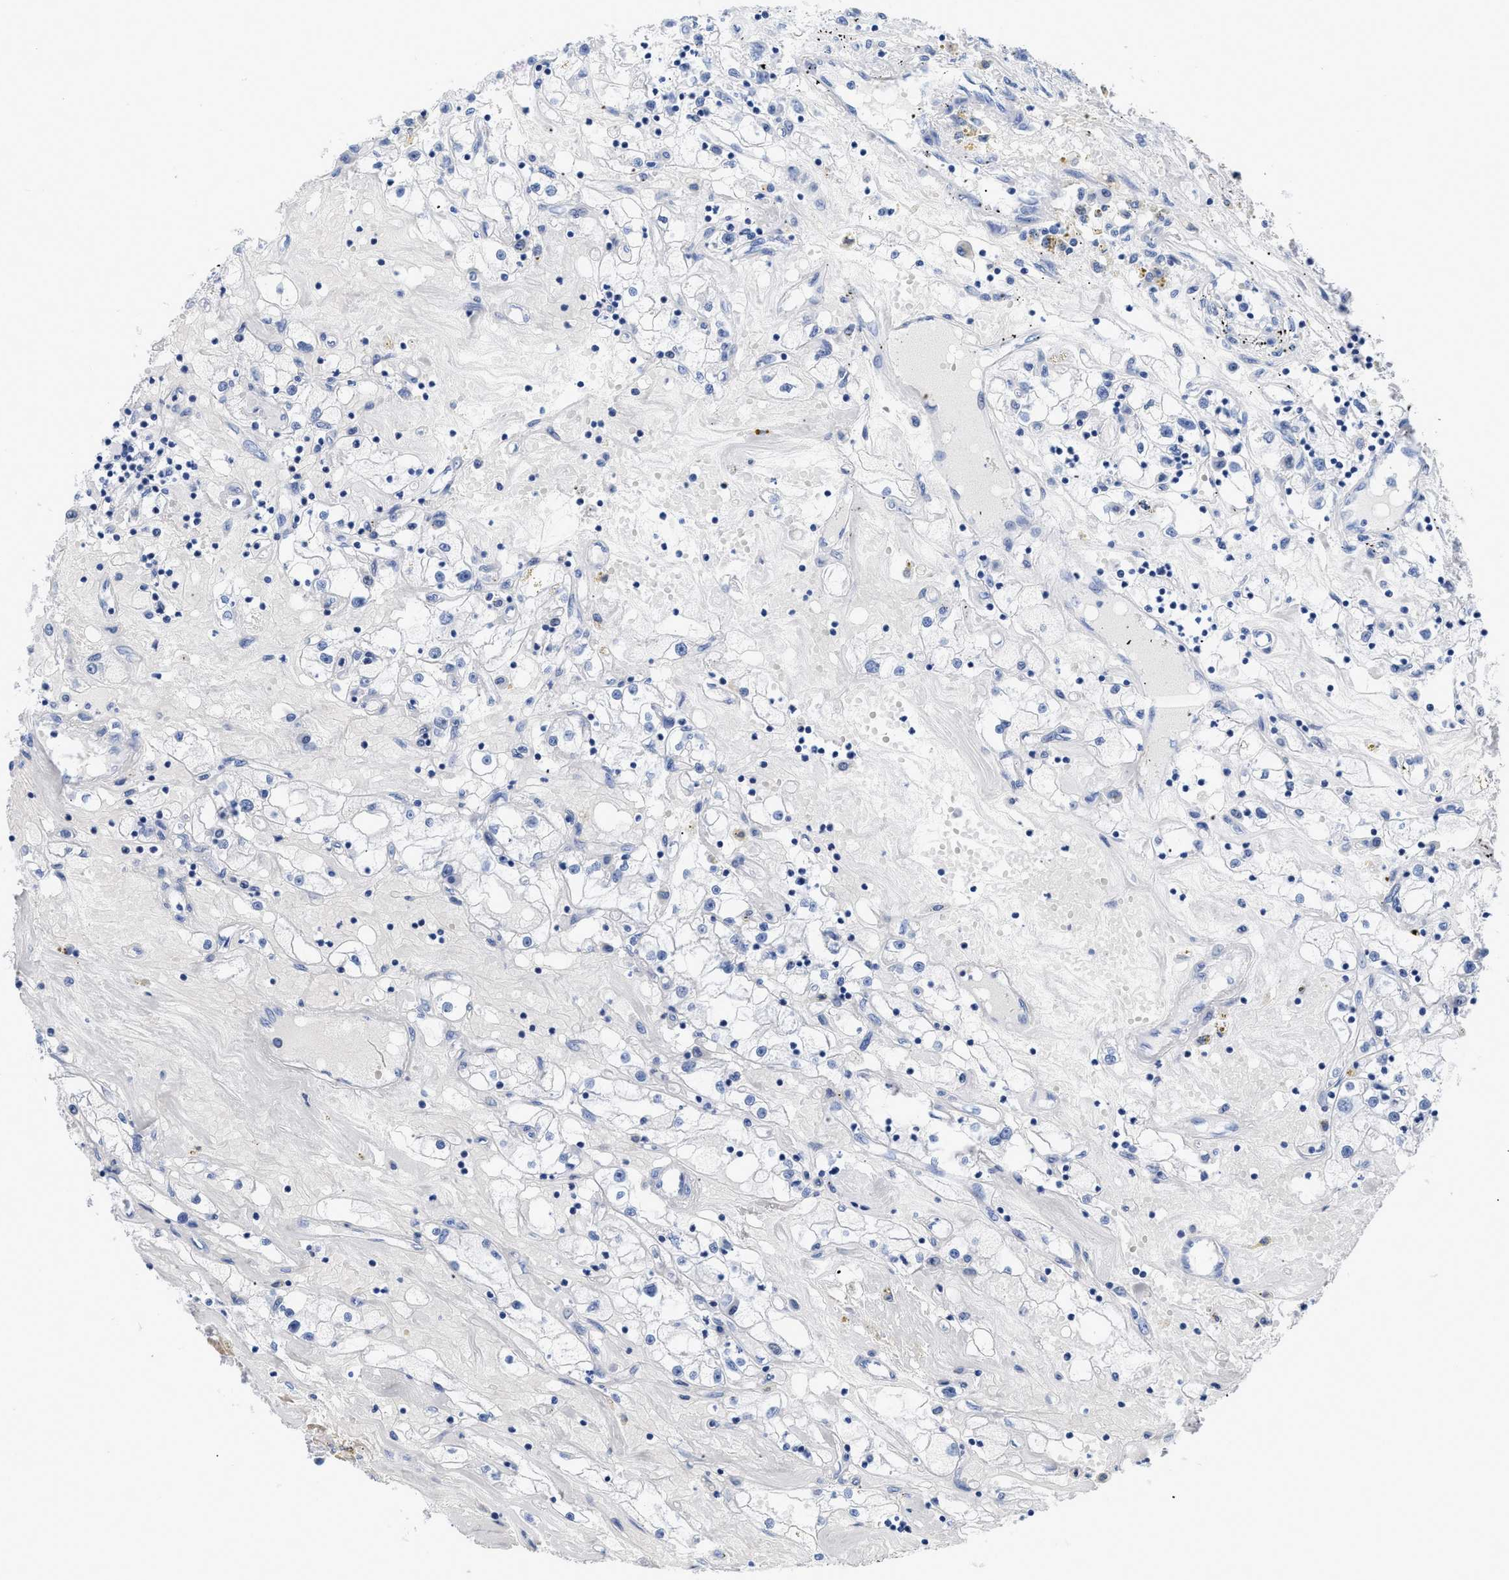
{"staining": {"intensity": "negative", "quantity": "none", "location": "none"}, "tissue": "renal cancer", "cell_type": "Tumor cells", "image_type": "cancer", "snomed": [{"axis": "morphology", "description": "Adenocarcinoma, NOS"}, {"axis": "topography", "description": "Kidney"}], "caption": "Photomicrograph shows no significant protein staining in tumor cells of renal cancer.", "gene": "DUSP26", "patient": {"sex": "male", "age": 56}}